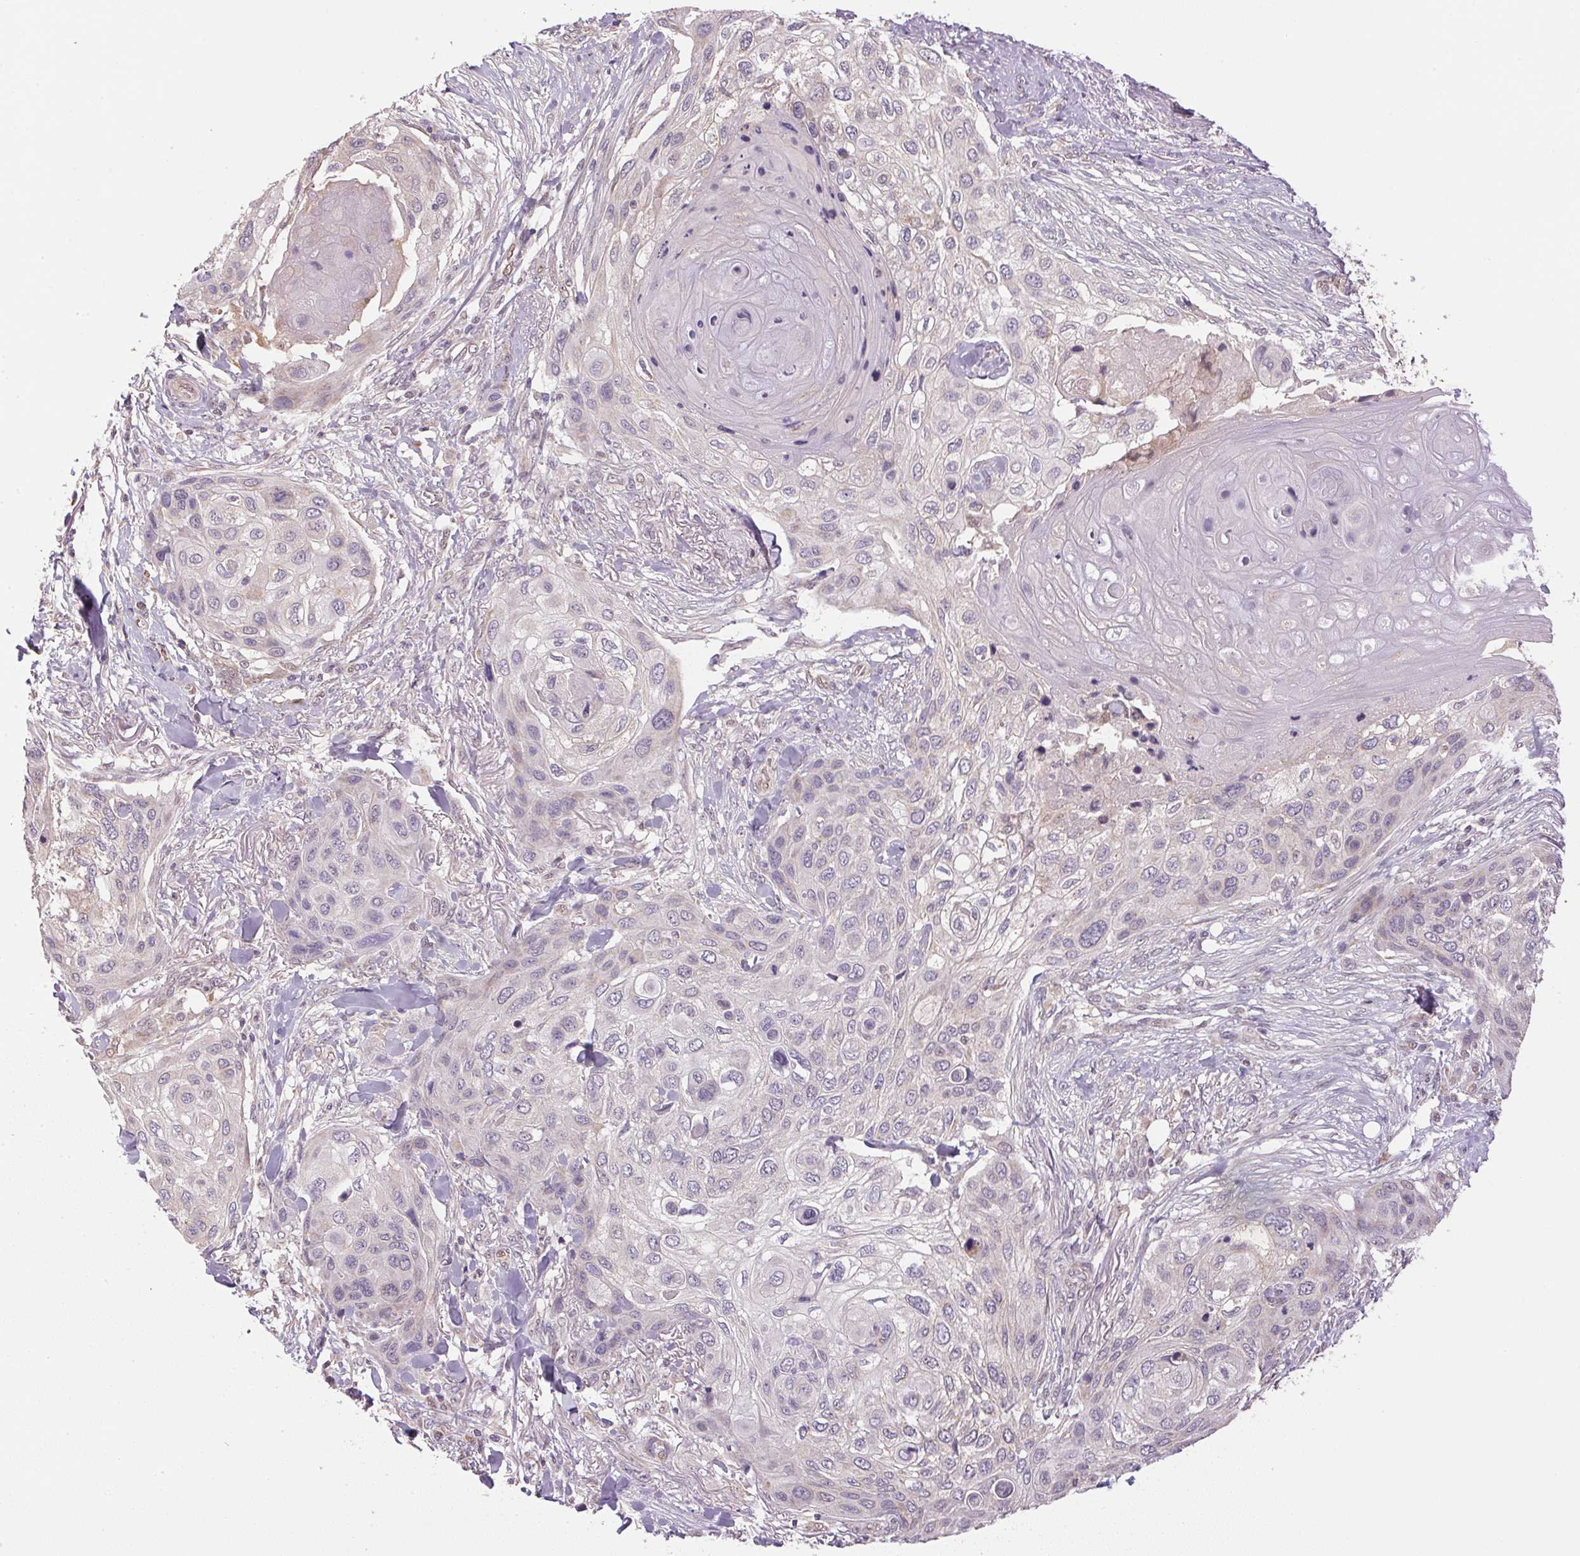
{"staining": {"intensity": "negative", "quantity": "none", "location": "none"}, "tissue": "skin cancer", "cell_type": "Tumor cells", "image_type": "cancer", "snomed": [{"axis": "morphology", "description": "Squamous cell carcinoma, NOS"}, {"axis": "topography", "description": "Skin"}], "caption": "DAB immunohistochemical staining of human skin cancer reveals no significant expression in tumor cells.", "gene": "SC5D", "patient": {"sex": "female", "age": 87}}